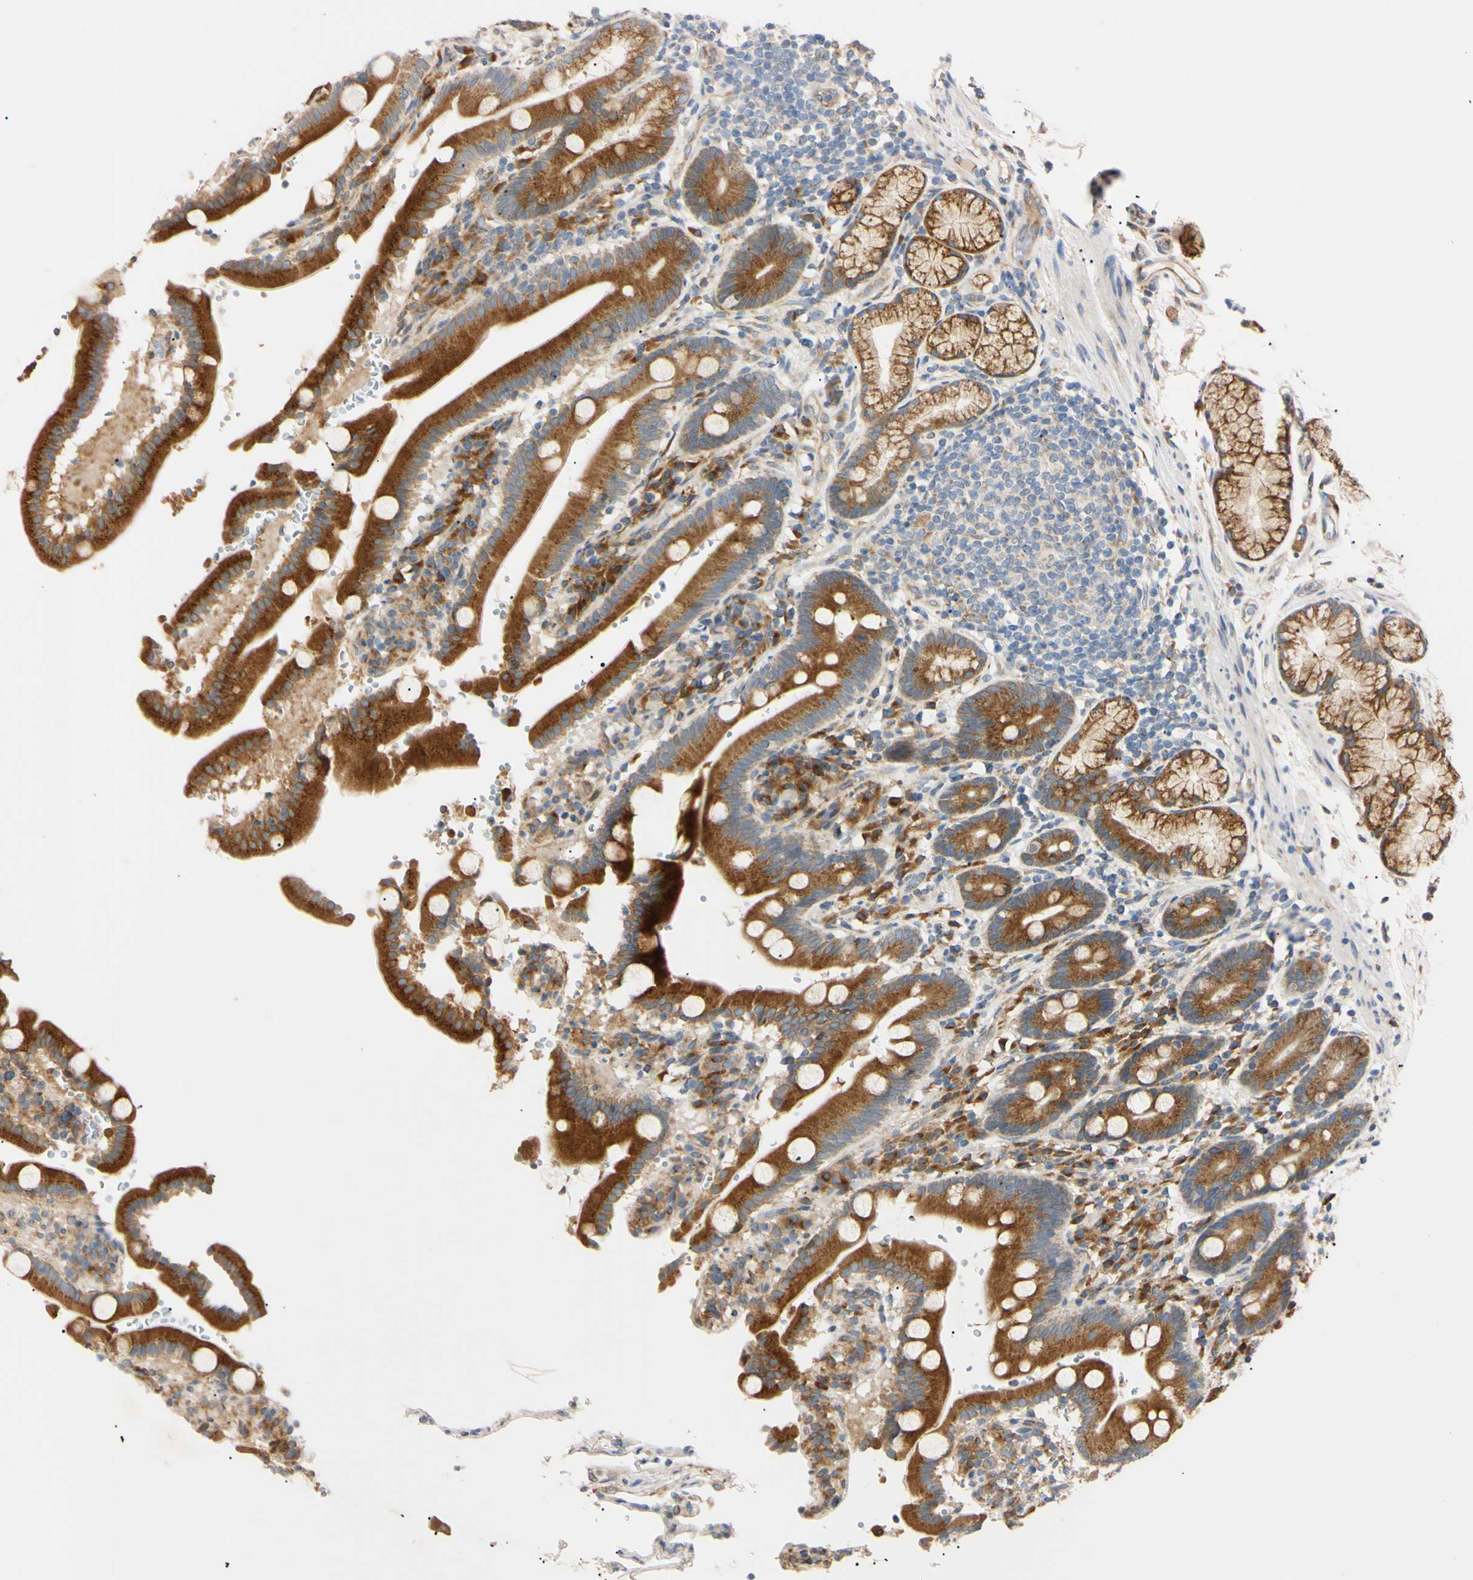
{"staining": {"intensity": "strong", "quantity": ">75%", "location": "cytoplasmic/membranous"}, "tissue": "duodenum", "cell_type": "Glandular cells", "image_type": "normal", "snomed": [{"axis": "morphology", "description": "Normal tissue, NOS"}, {"axis": "topography", "description": "Small intestine, NOS"}], "caption": "A micrograph showing strong cytoplasmic/membranous positivity in approximately >75% of glandular cells in benign duodenum, as visualized by brown immunohistochemical staining.", "gene": "IER3IP1", "patient": {"sex": "female", "age": 71}}